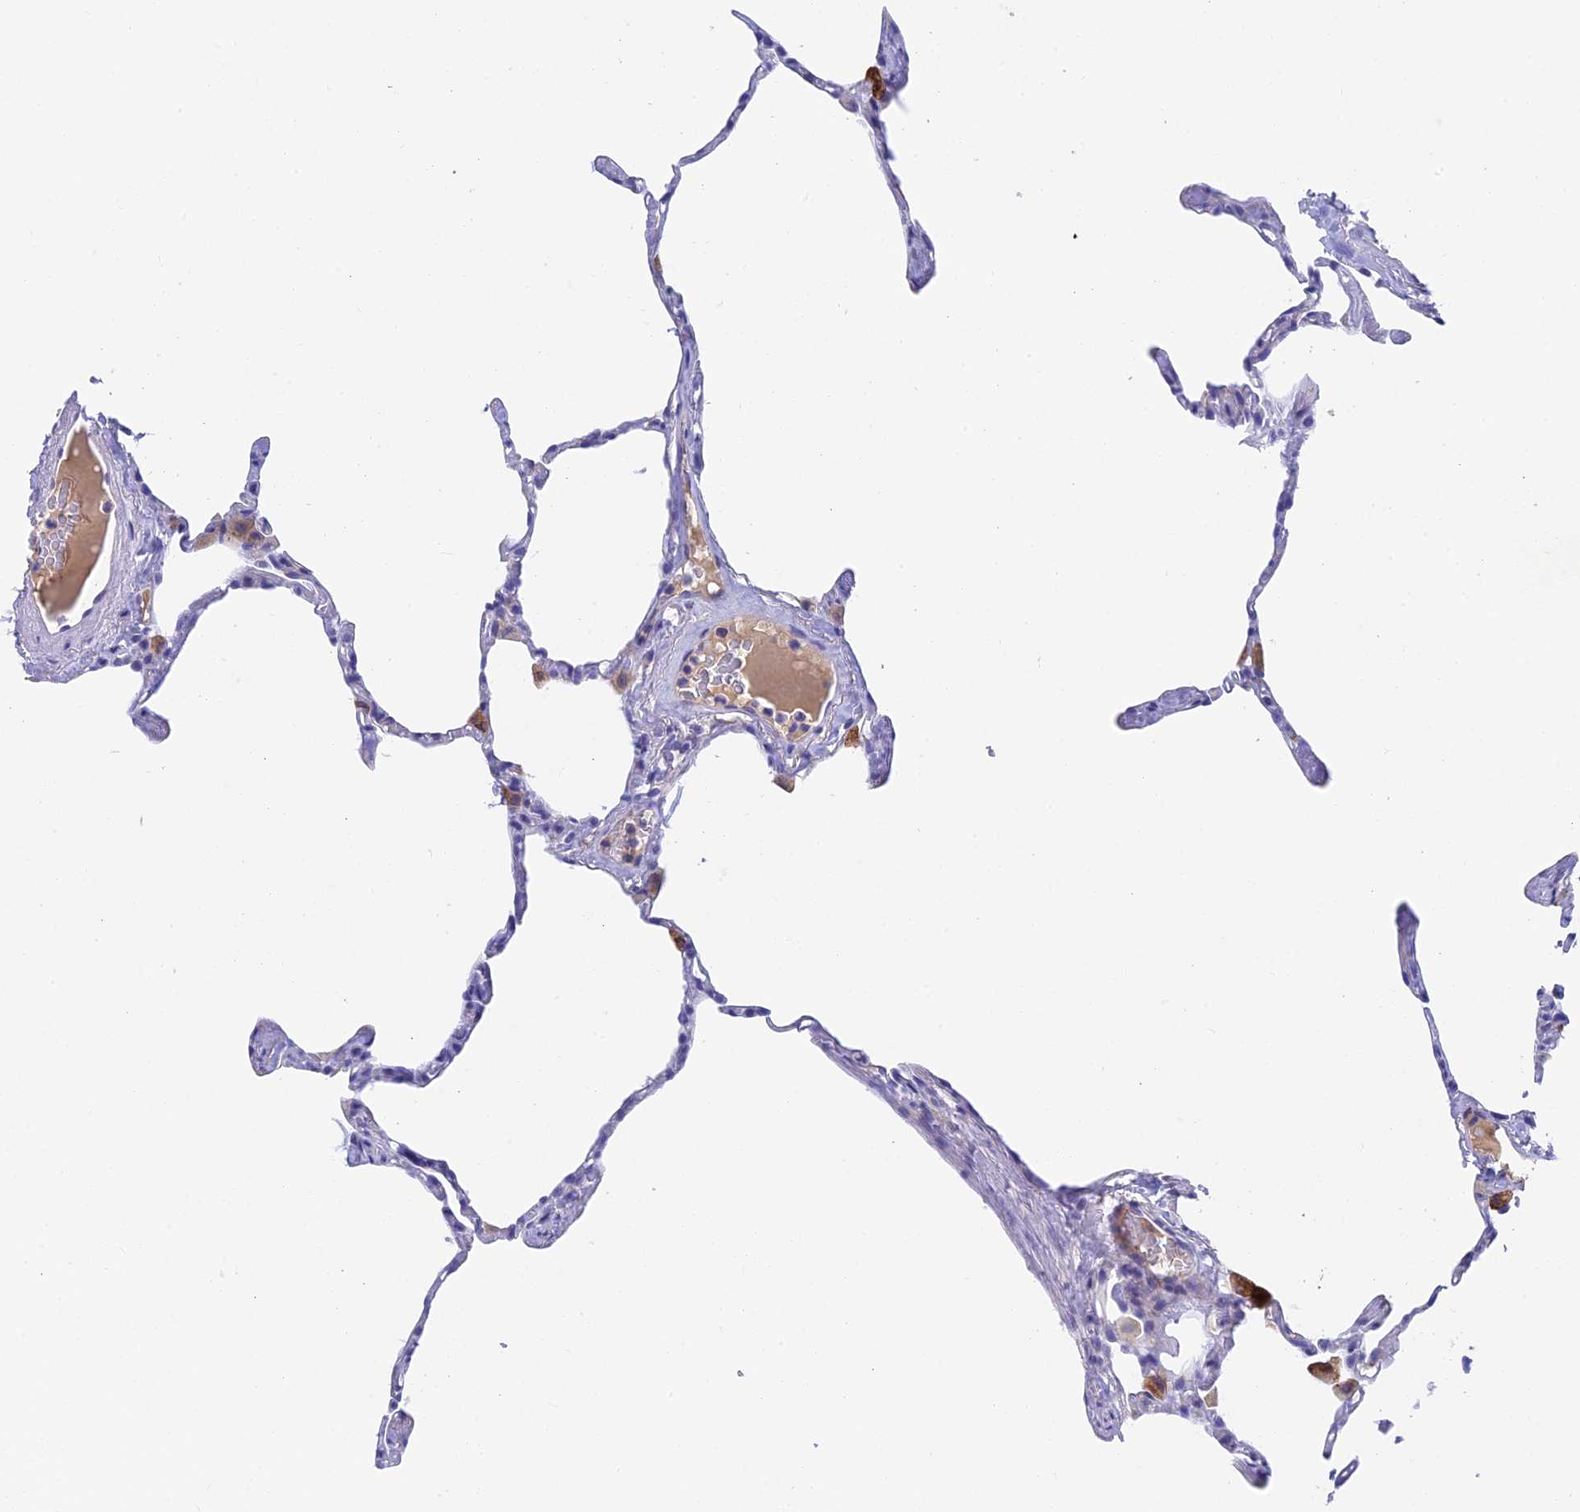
{"staining": {"intensity": "negative", "quantity": "none", "location": "none"}, "tissue": "lung", "cell_type": "Alveolar cells", "image_type": "normal", "snomed": [{"axis": "morphology", "description": "Normal tissue, NOS"}, {"axis": "topography", "description": "Lung"}], "caption": "The photomicrograph demonstrates no significant expression in alveolar cells of lung. (Stains: DAB (3,3'-diaminobenzidine) IHC with hematoxylin counter stain, Microscopy: brightfield microscopy at high magnification).", "gene": "ADAMTS13", "patient": {"sex": "male", "age": 65}}